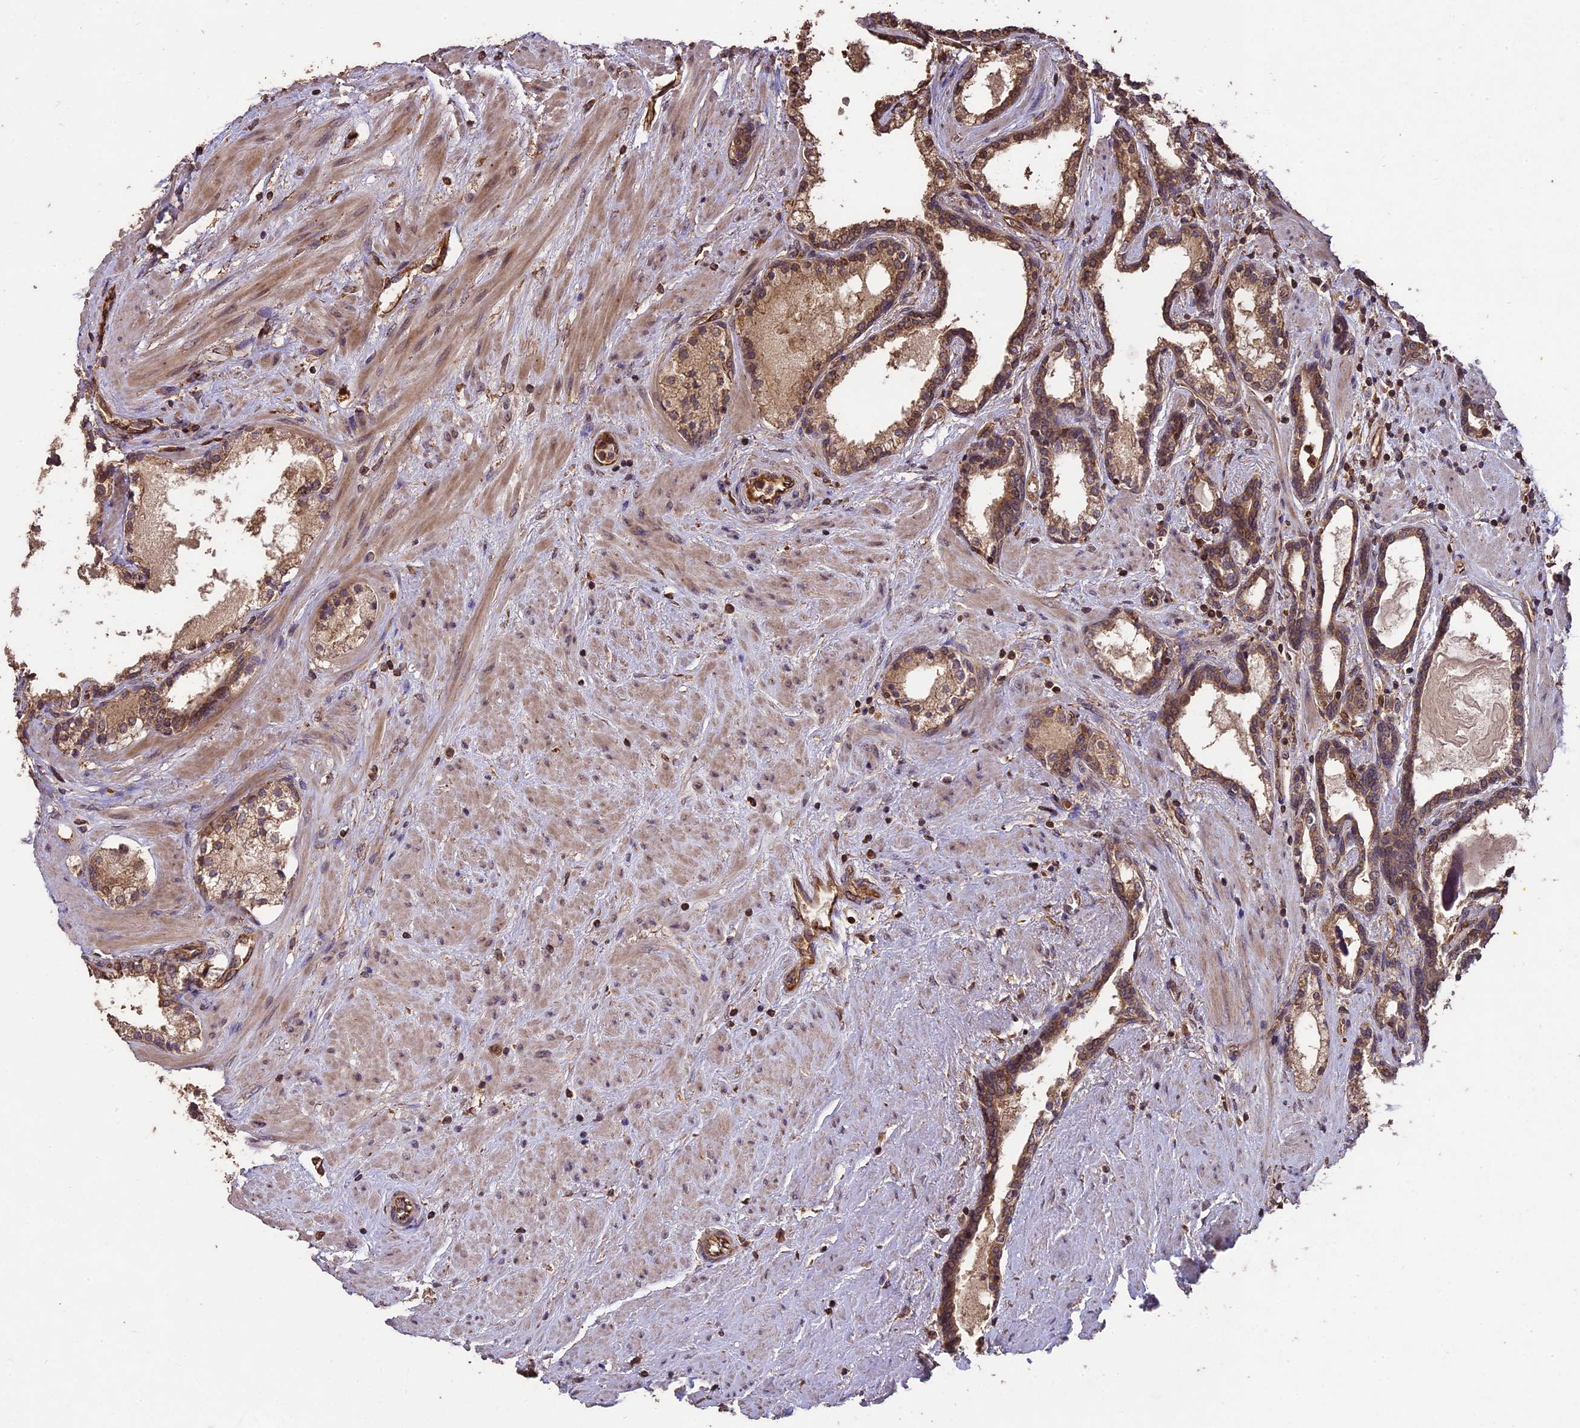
{"staining": {"intensity": "moderate", "quantity": ">75%", "location": "cytoplasmic/membranous"}, "tissue": "prostate cancer", "cell_type": "Tumor cells", "image_type": "cancer", "snomed": [{"axis": "morphology", "description": "Adenocarcinoma, High grade"}, {"axis": "topography", "description": "Prostate"}], "caption": "Immunohistochemistry (IHC) of human prostate cancer reveals medium levels of moderate cytoplasmic/membranous expression in about >75% of tumor cells.", "gene": "TTLL10", "patient": {"sex": "male", "age": 58}}